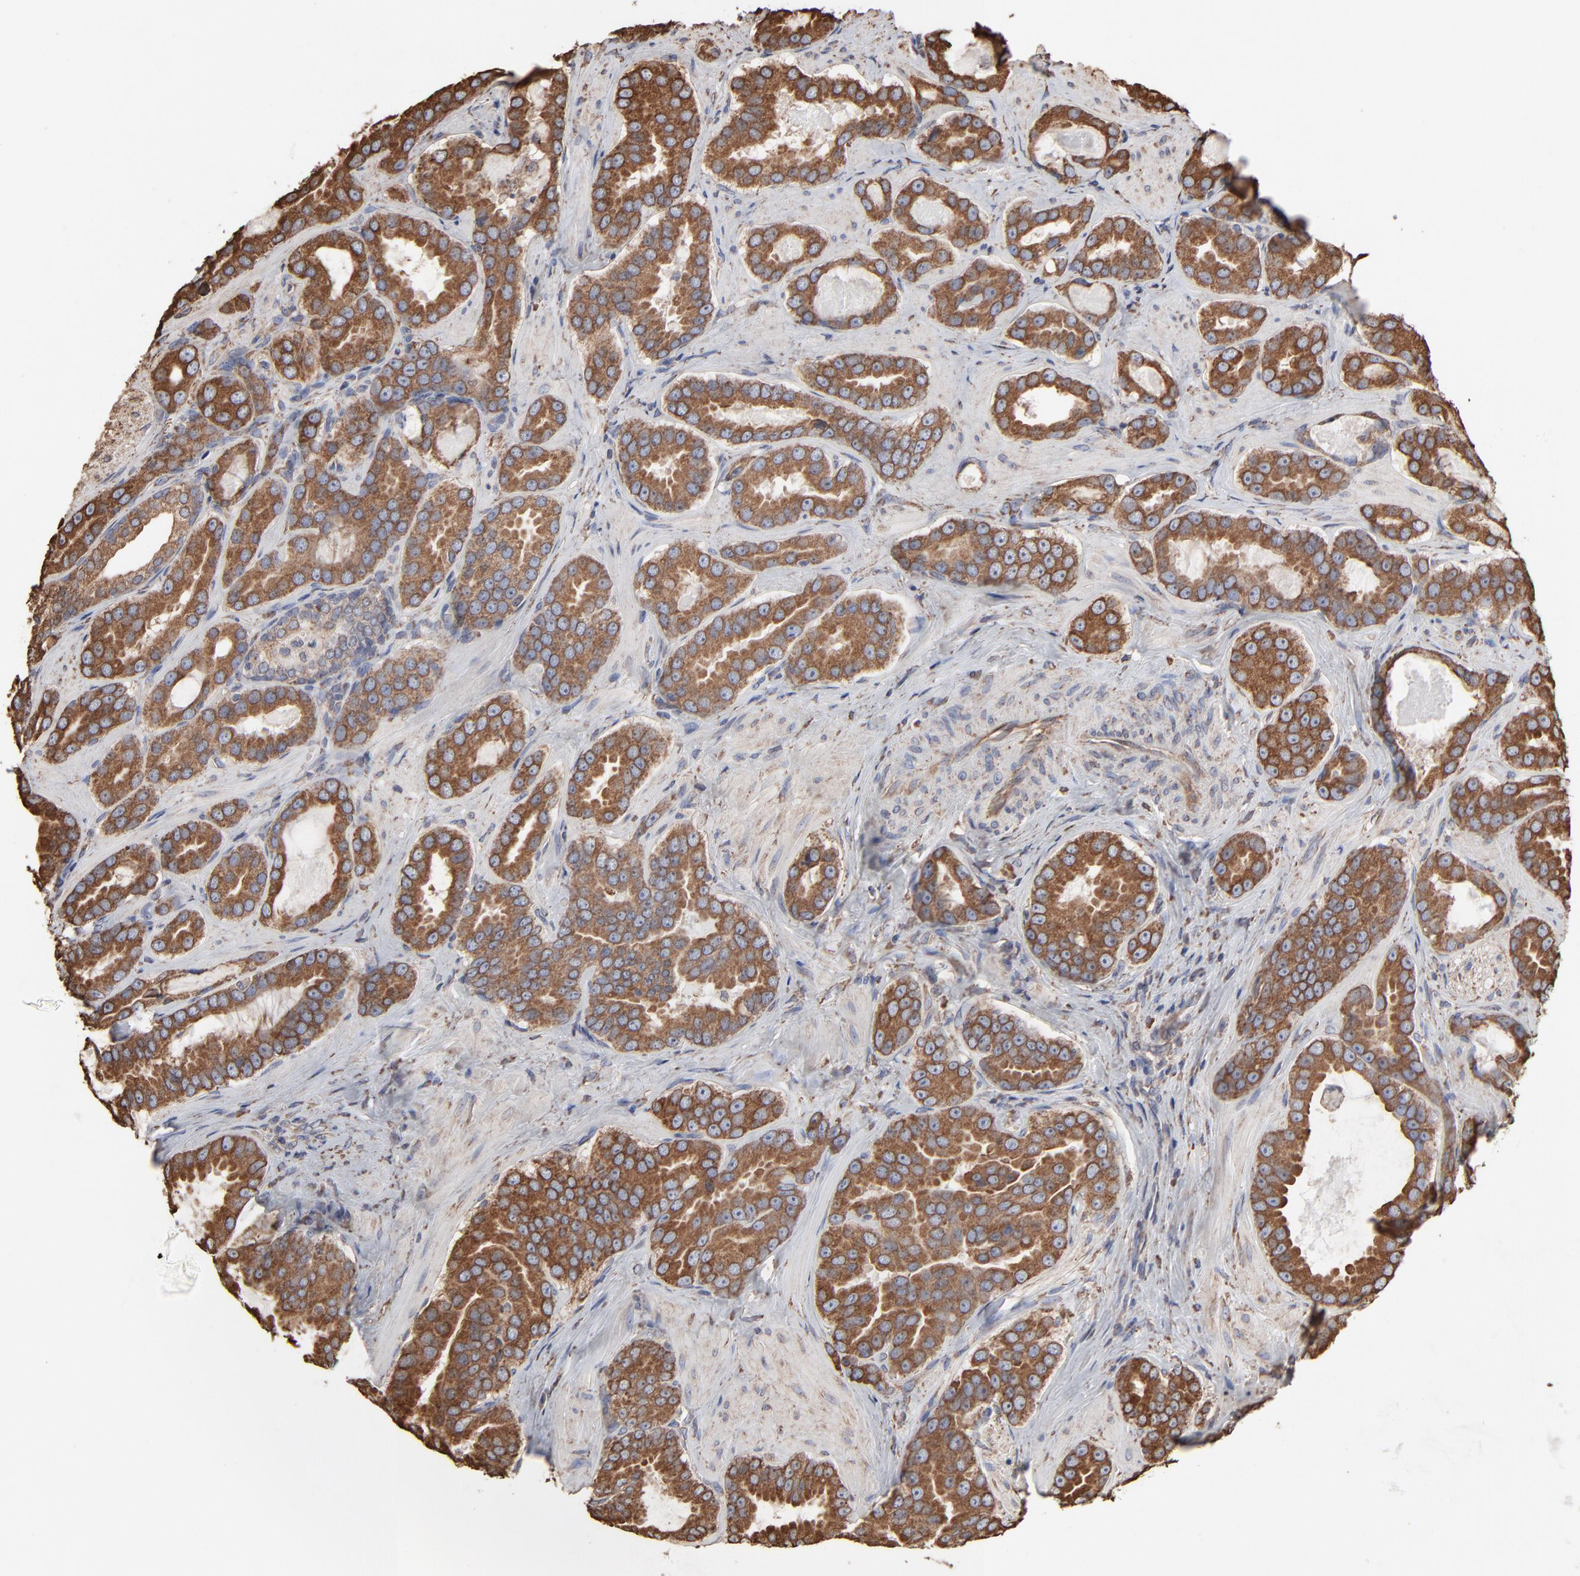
{"staining": {"intensity": "moderate", "quantity": ">75%", "location": "cytoplasmic/membranous"}, "tissue": "prostate cancer", "cell_type": "Tumor cells", "image_type": "cancer", "snomed": [{"axis": "morphology", "description": "Adenocarcinoma, Low grade"}, {"axis": "topography", "description": "Prostate"}], "caption": "Brown immunohistochemical staining in prostate low-grade adenocarcinoma demonstrates moderate cytoplasmic/membranous positivity in about >75% of tumor cells.", "gene": "PDIA3", "patient": {"sex": "male", "age": 59}}